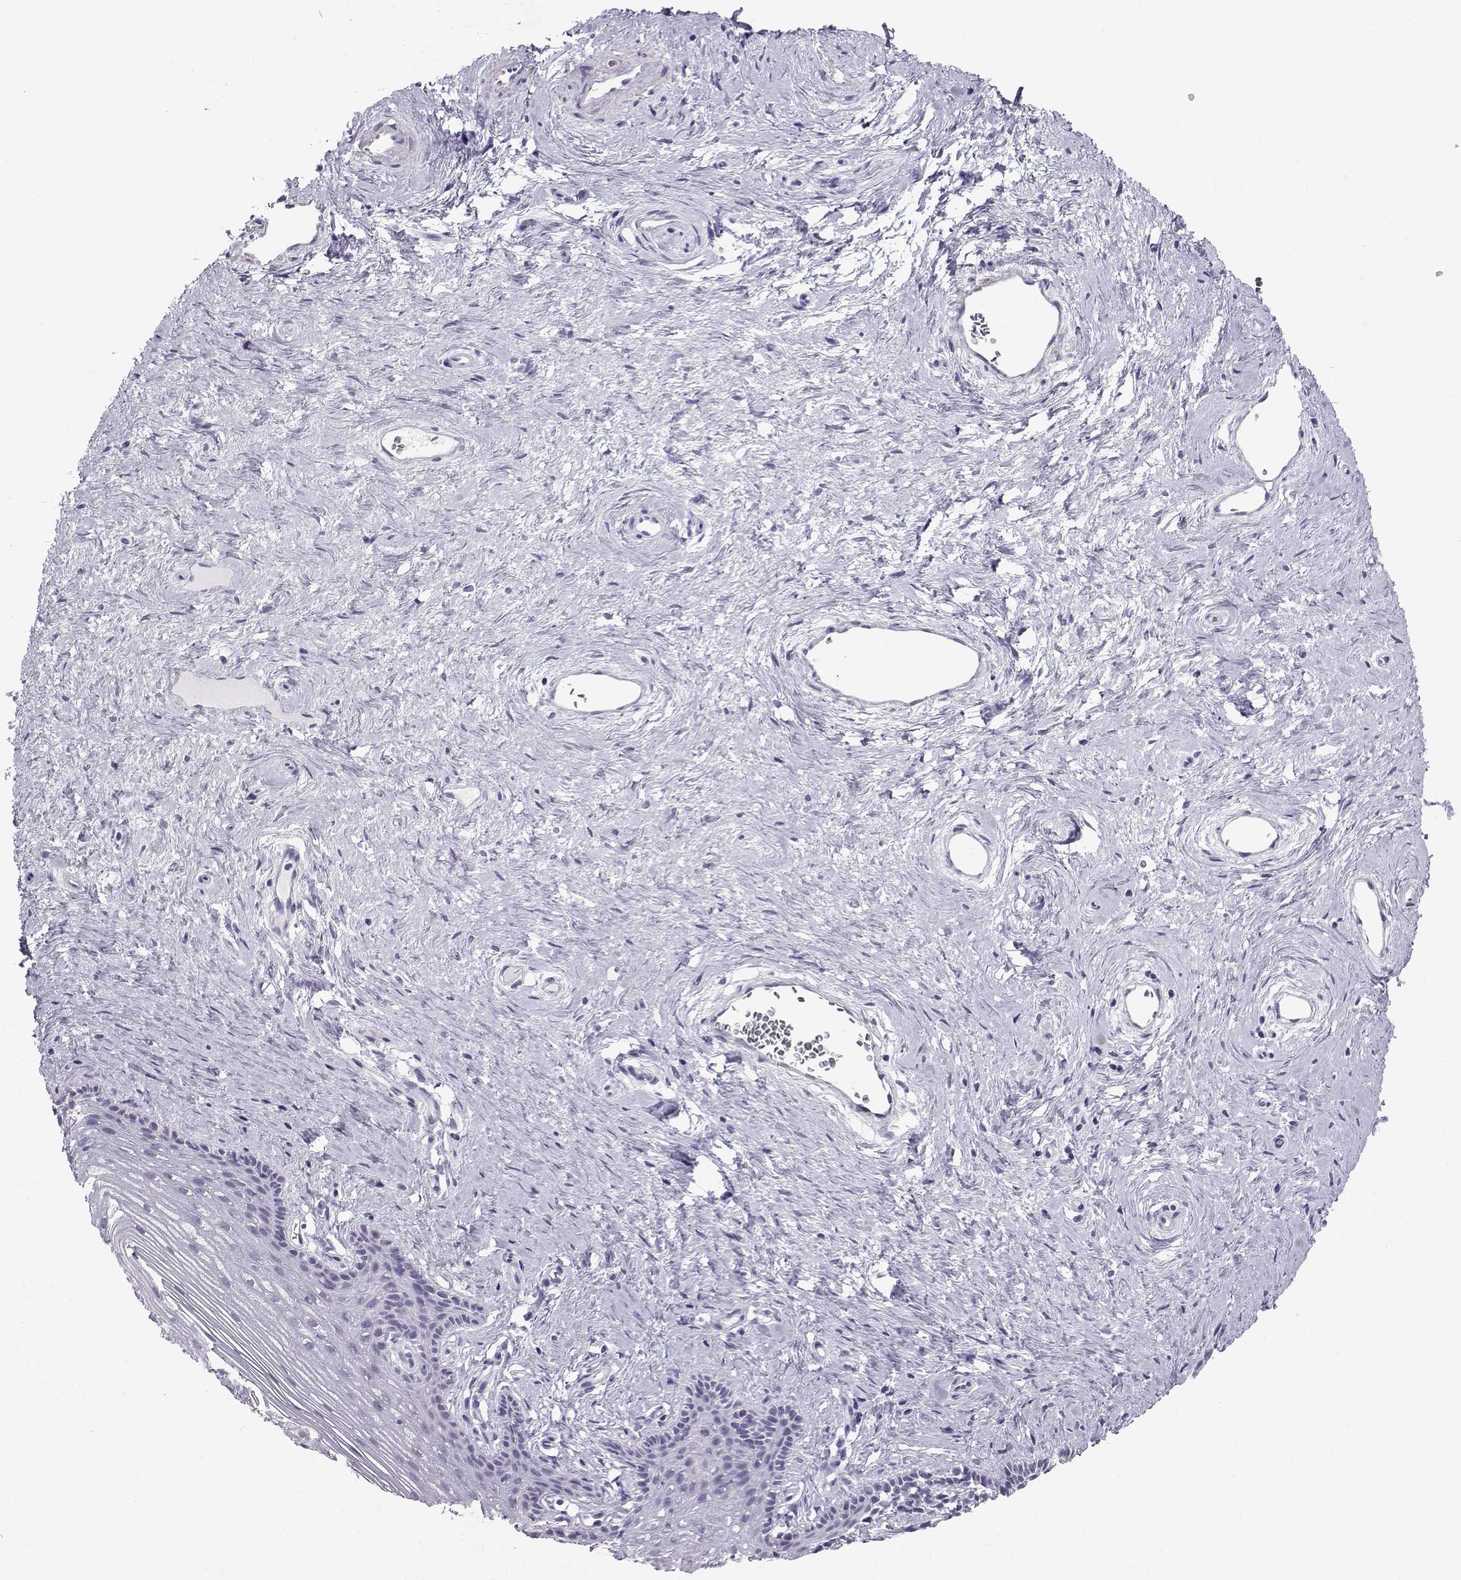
{"staining": {"intensity": "negative", "quantity": "none", "location": "none"}, "tissue": "vagina", "cell_type": "Squamous epithelial cells", "image_type": "normal", "snomed": [{"axis": "morphology", "description": "Normal tissue, NOS"}, {"axis": "topography", "description": "Vagina"}], "caption": "Squamous epithelial cells are negative for protein expression in benign human vagina. The staining is performed using DAB brown chromogen with nuclei counter-stained in using hematoxylin.", "gene": "KIF17", "patient": {"sex": "female", "age": 45}}